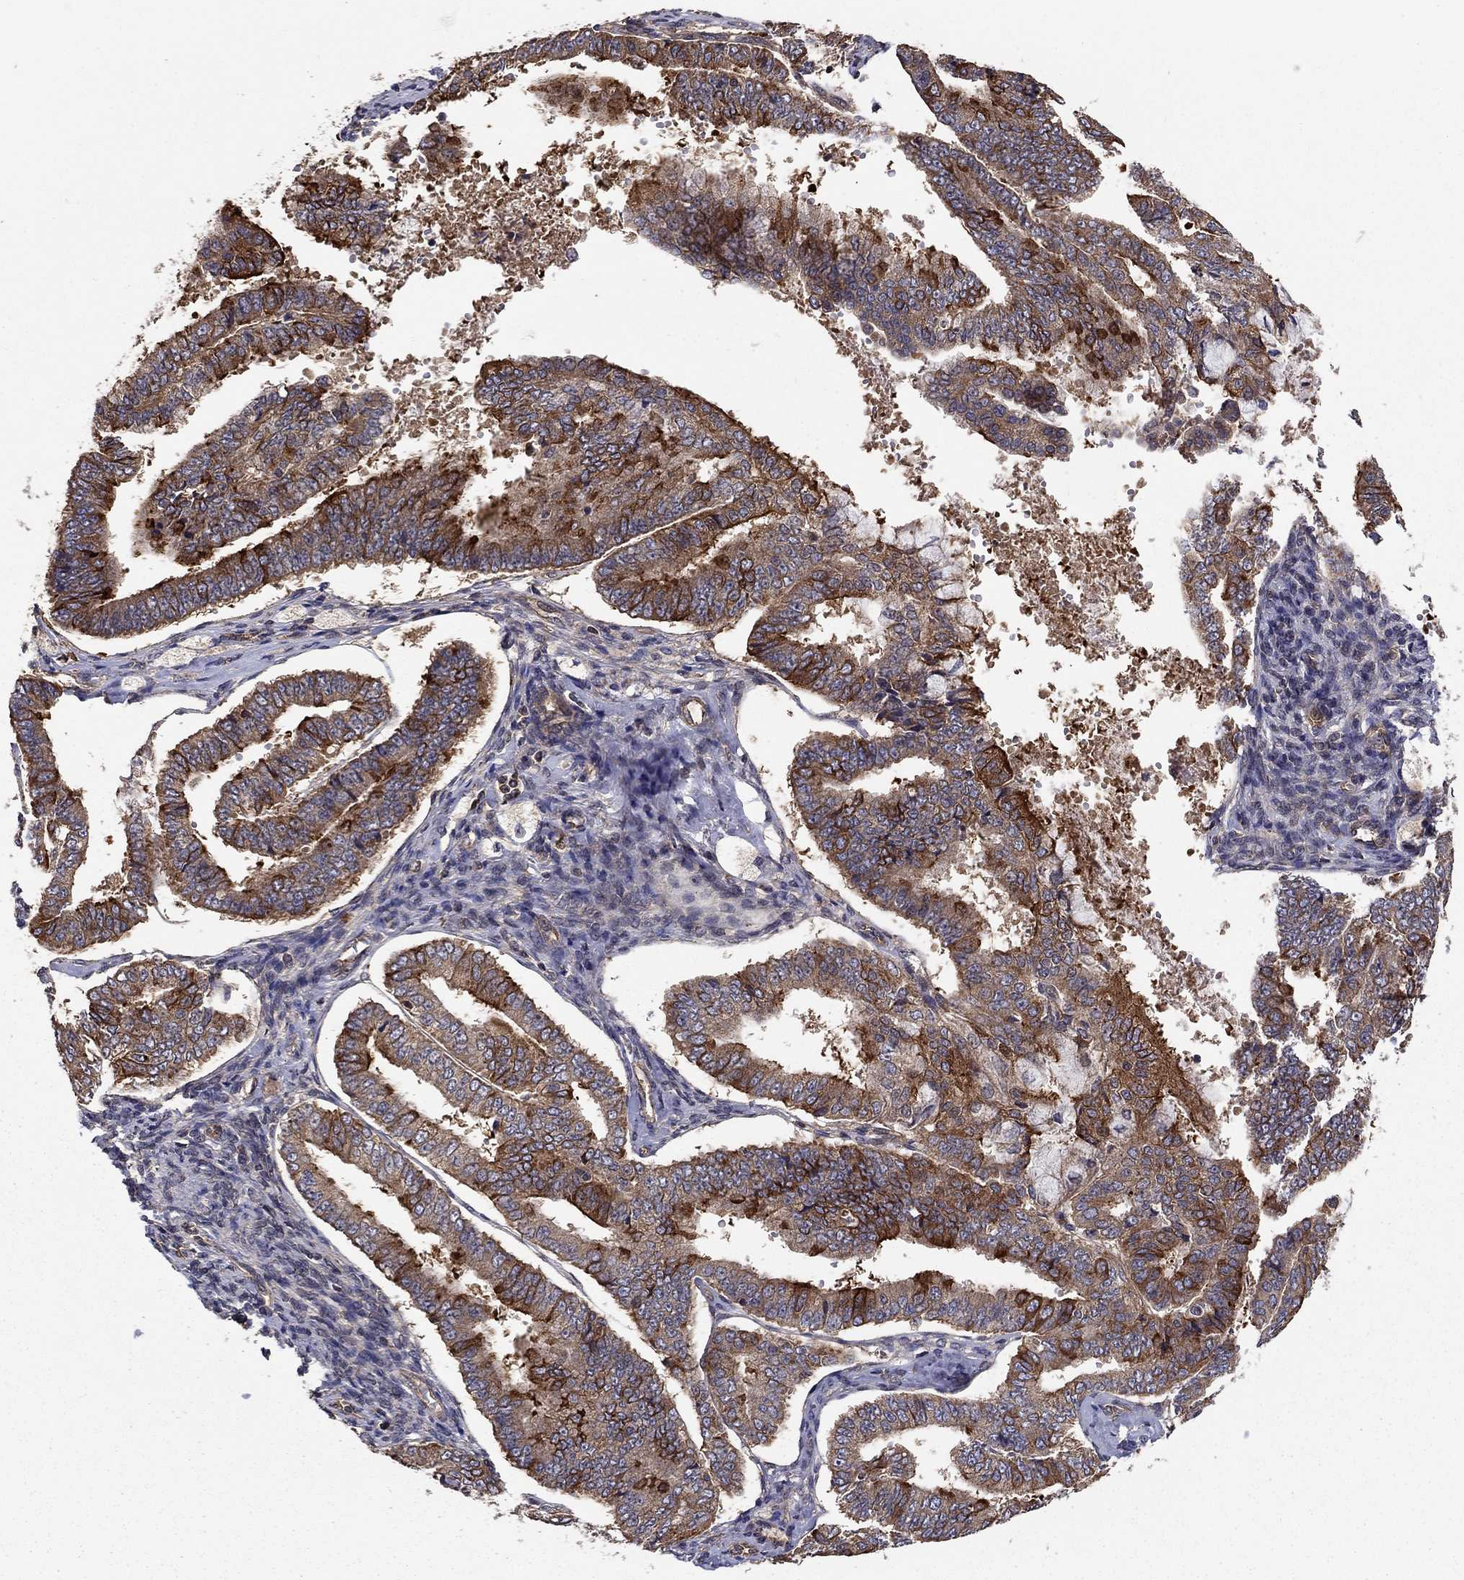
{"staining": {"intensity": "strong", "quantity": "25%-75%", "location": "cytoplasmic/membranous"}, "tissue": "endometrial cancer", "cell_type": "Tumor cells", "image_type": "cancer", "snomed": [{"axis": "morphology", "description": "Adenocarcinoma, NOS"}, {"axis": "topography", "description": "Endometrium"}], "caption": "IHC (DAB) staining of human endometrial cancer (adenocarcinoma) reveals strong cytoplasmic/membranous protein expression in about 25%-75% of tumor cells. (IHC, brightfield microscopy, high magnification).", "gene": "BMERB1", "patient": {"sex": "female", "age": 63}}